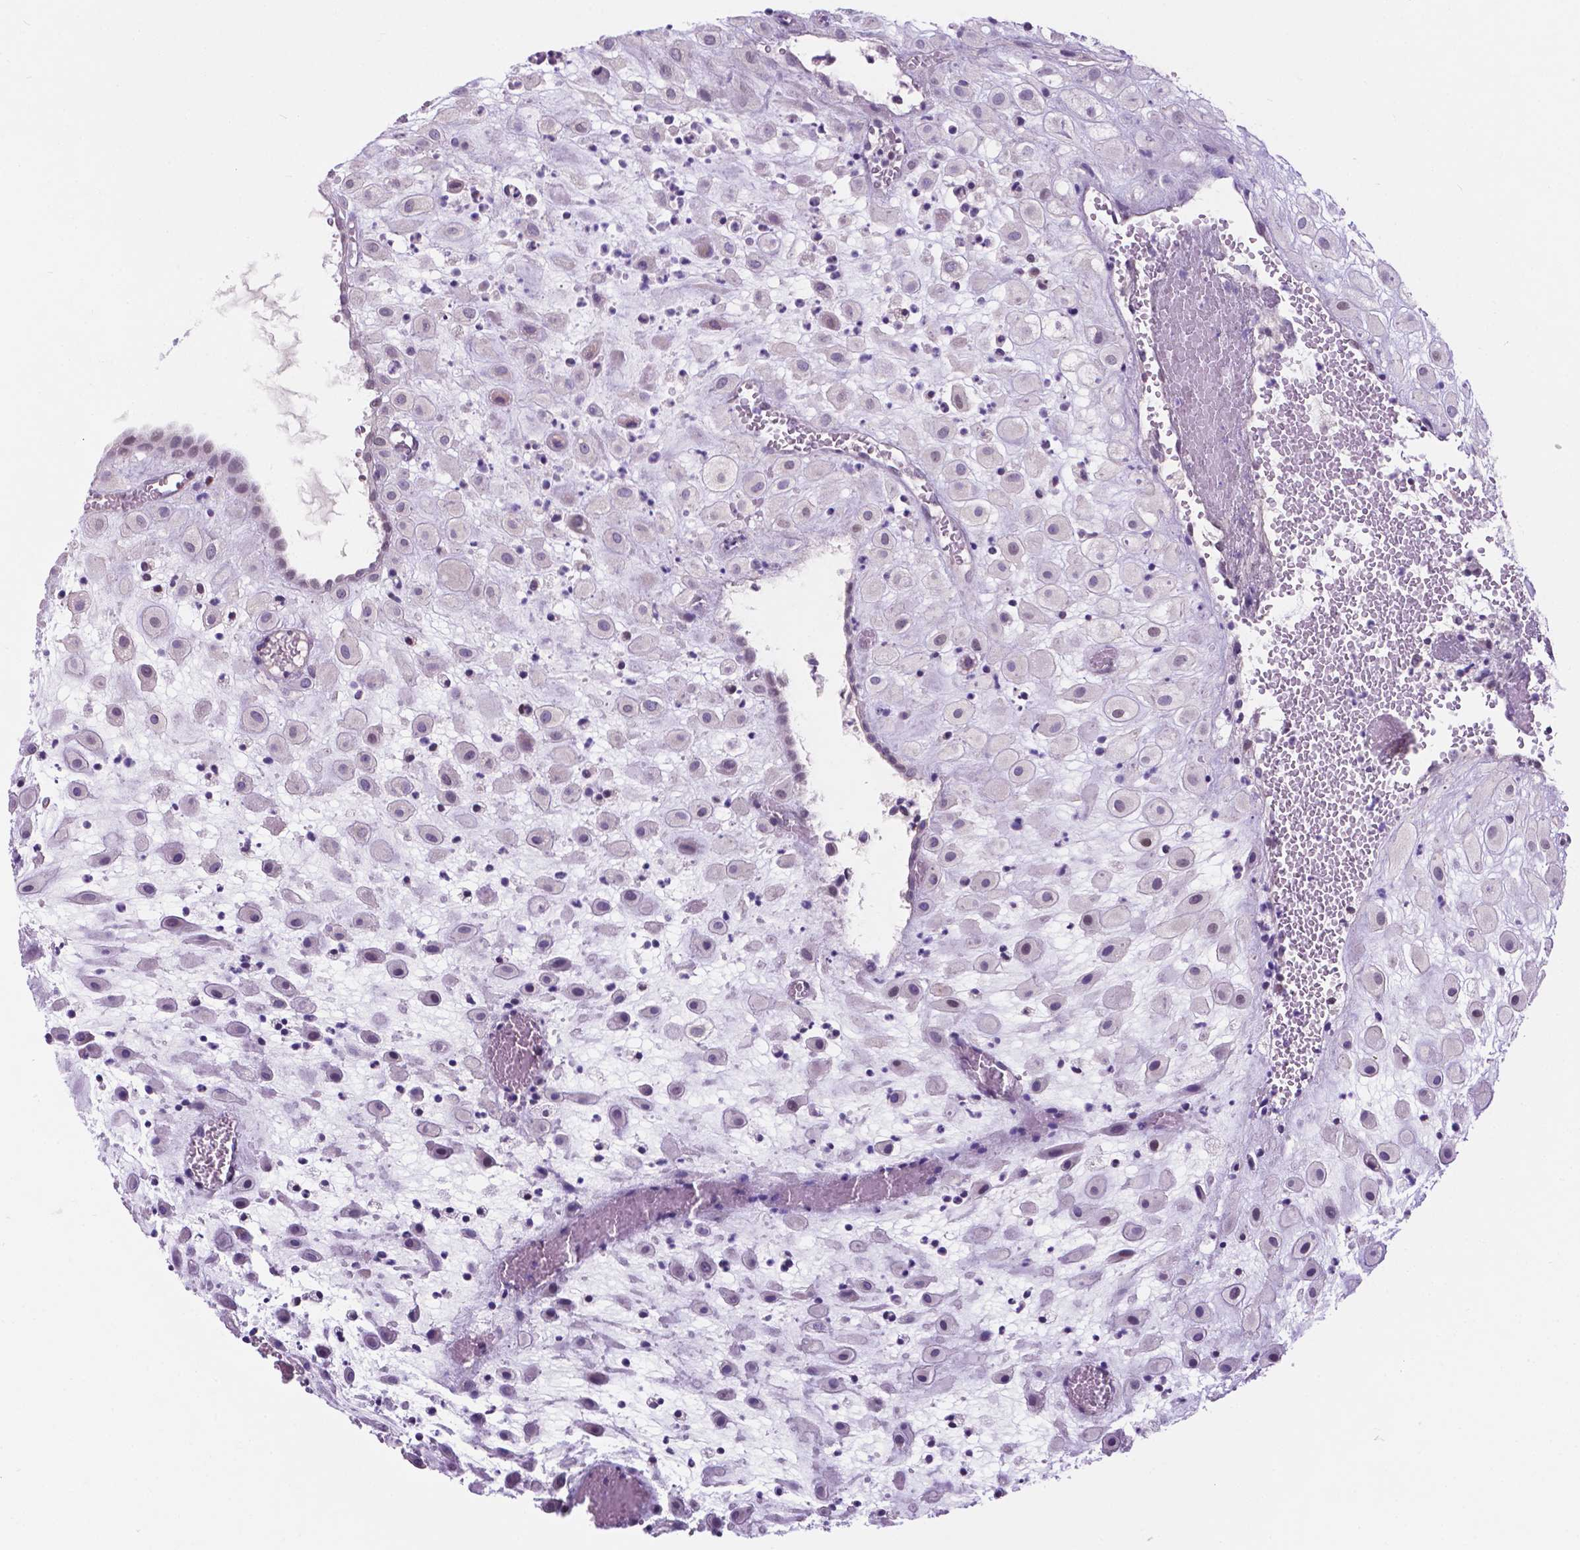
{"staining": {"intensity": "negative", "quantity": "none", "location": "none"}, "tissue": "placenta", "cell_type": "Decidual cells", "image_type": "normal", "snomed": [{"axis": "morphology", "description": "Normal tissue, NOS"}, {"axis": "topography", "description": "Placenta"}], "caption": "Decidual cells show no significant protein expression in unremarkable placenta. Brightfield microscopy of immunohistochemistry stained with DAB (3,3'-diaminobenzidine) (brown) and hematoxylin (blue), captured at high magnification.", "gene": "FAM50B", "patient": {"sex": "female", "age": 24}}